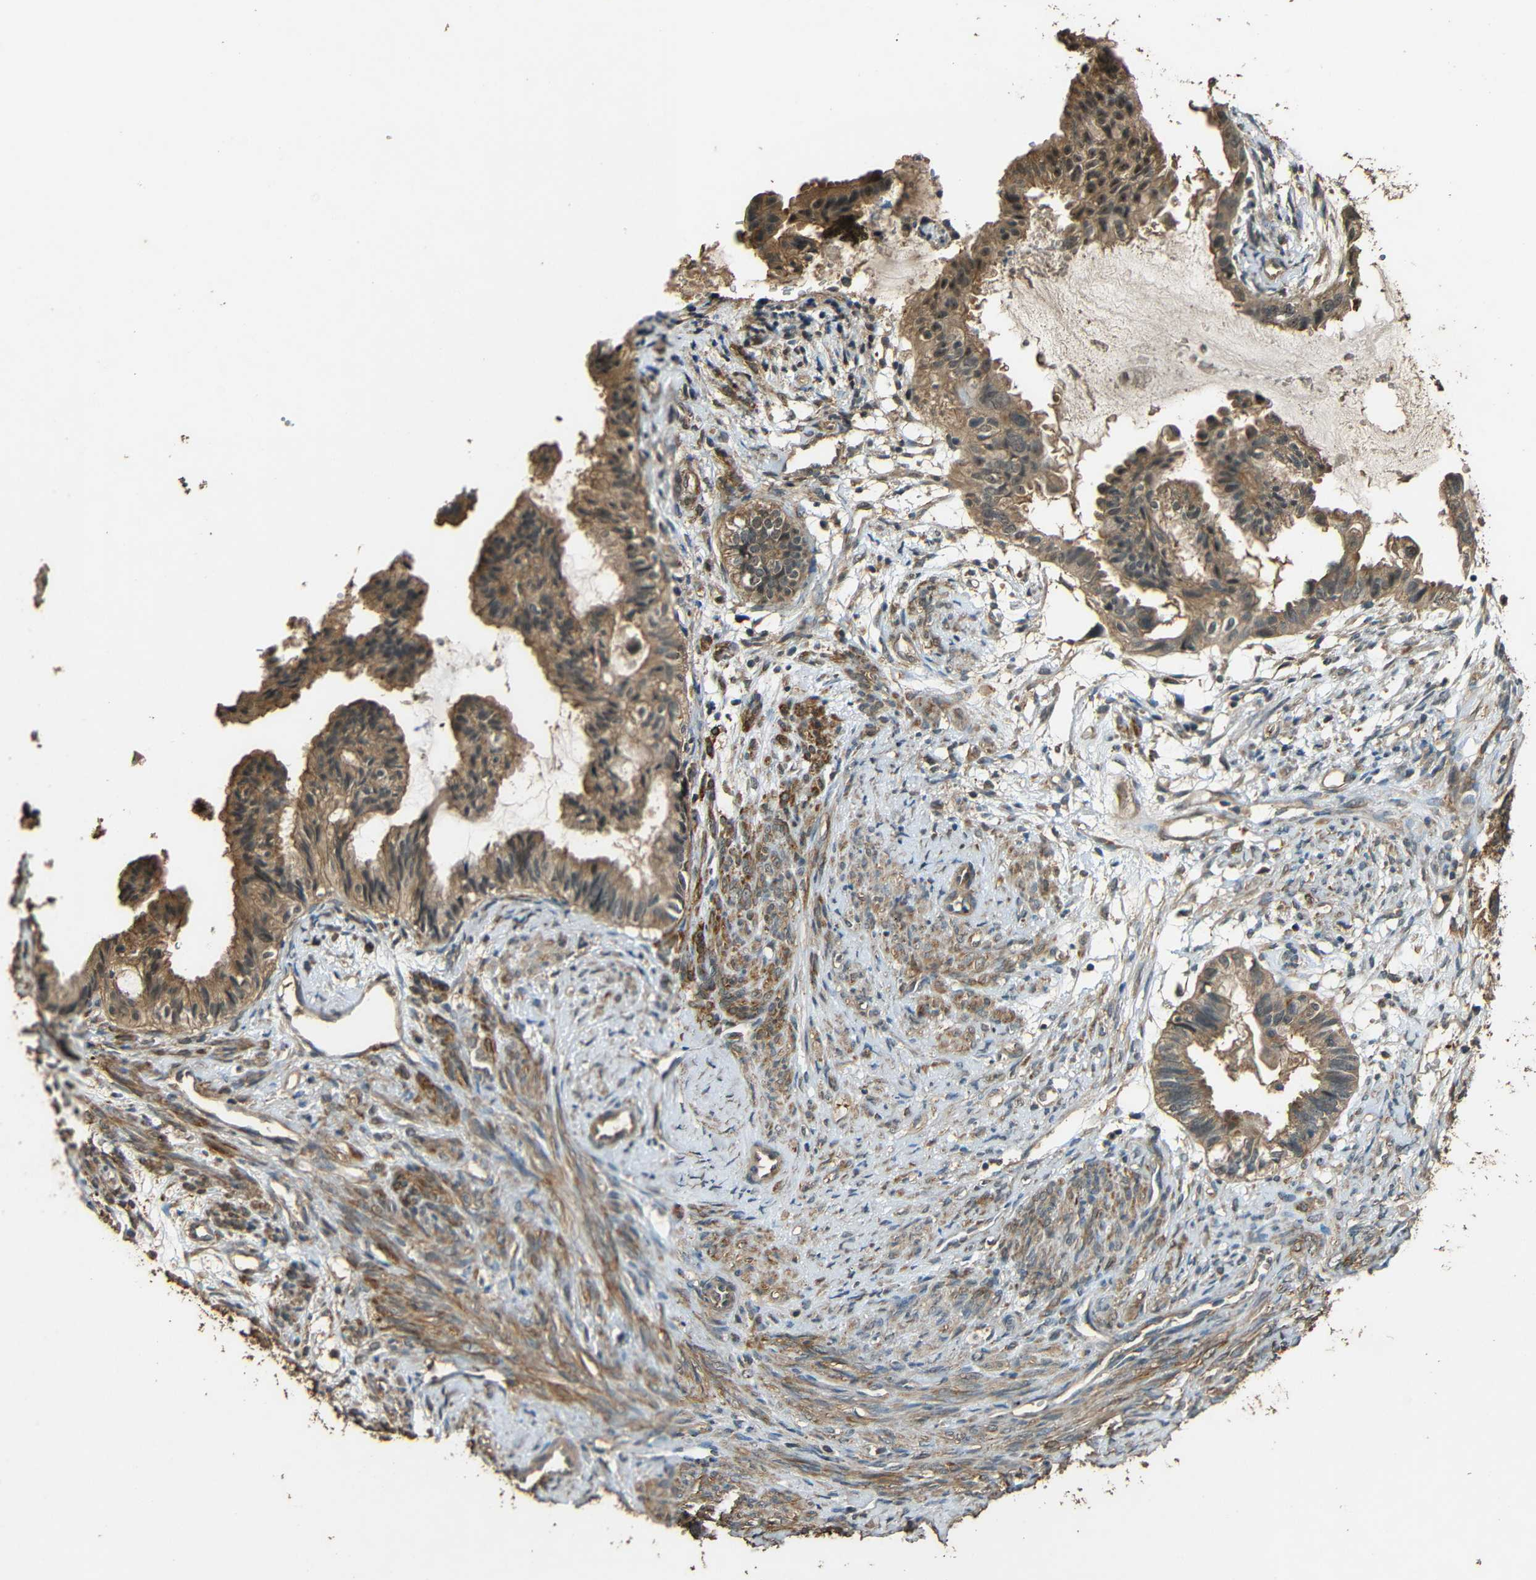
{"staining": {"intensity": "moderate", "quantity": ">75%", "location": "cytoplasmic/membranous"}, "tissue": "cervical cancer", "cell_type": "Tumor cells", "image_type": "cancer", "snomed": [{"axis": "morphology", "description": "Normal tissue, NOS"}, {"axis": "morphology", "description": "Adenocarcinoma, NOS"}, {"axis": "topography", "description": "Cervix"}, {"axis": "topography", "description": "Endometrium"}], "caption": "Approximately >75% of tumor cells in human cervical adenocarcinoma demonstrate moderate cytoplasmic/membranous protein expression as visualized by brown immunohistochemical staining.", "gene": "PDE5A", "patient": {"sex": "female", "age": 86}}